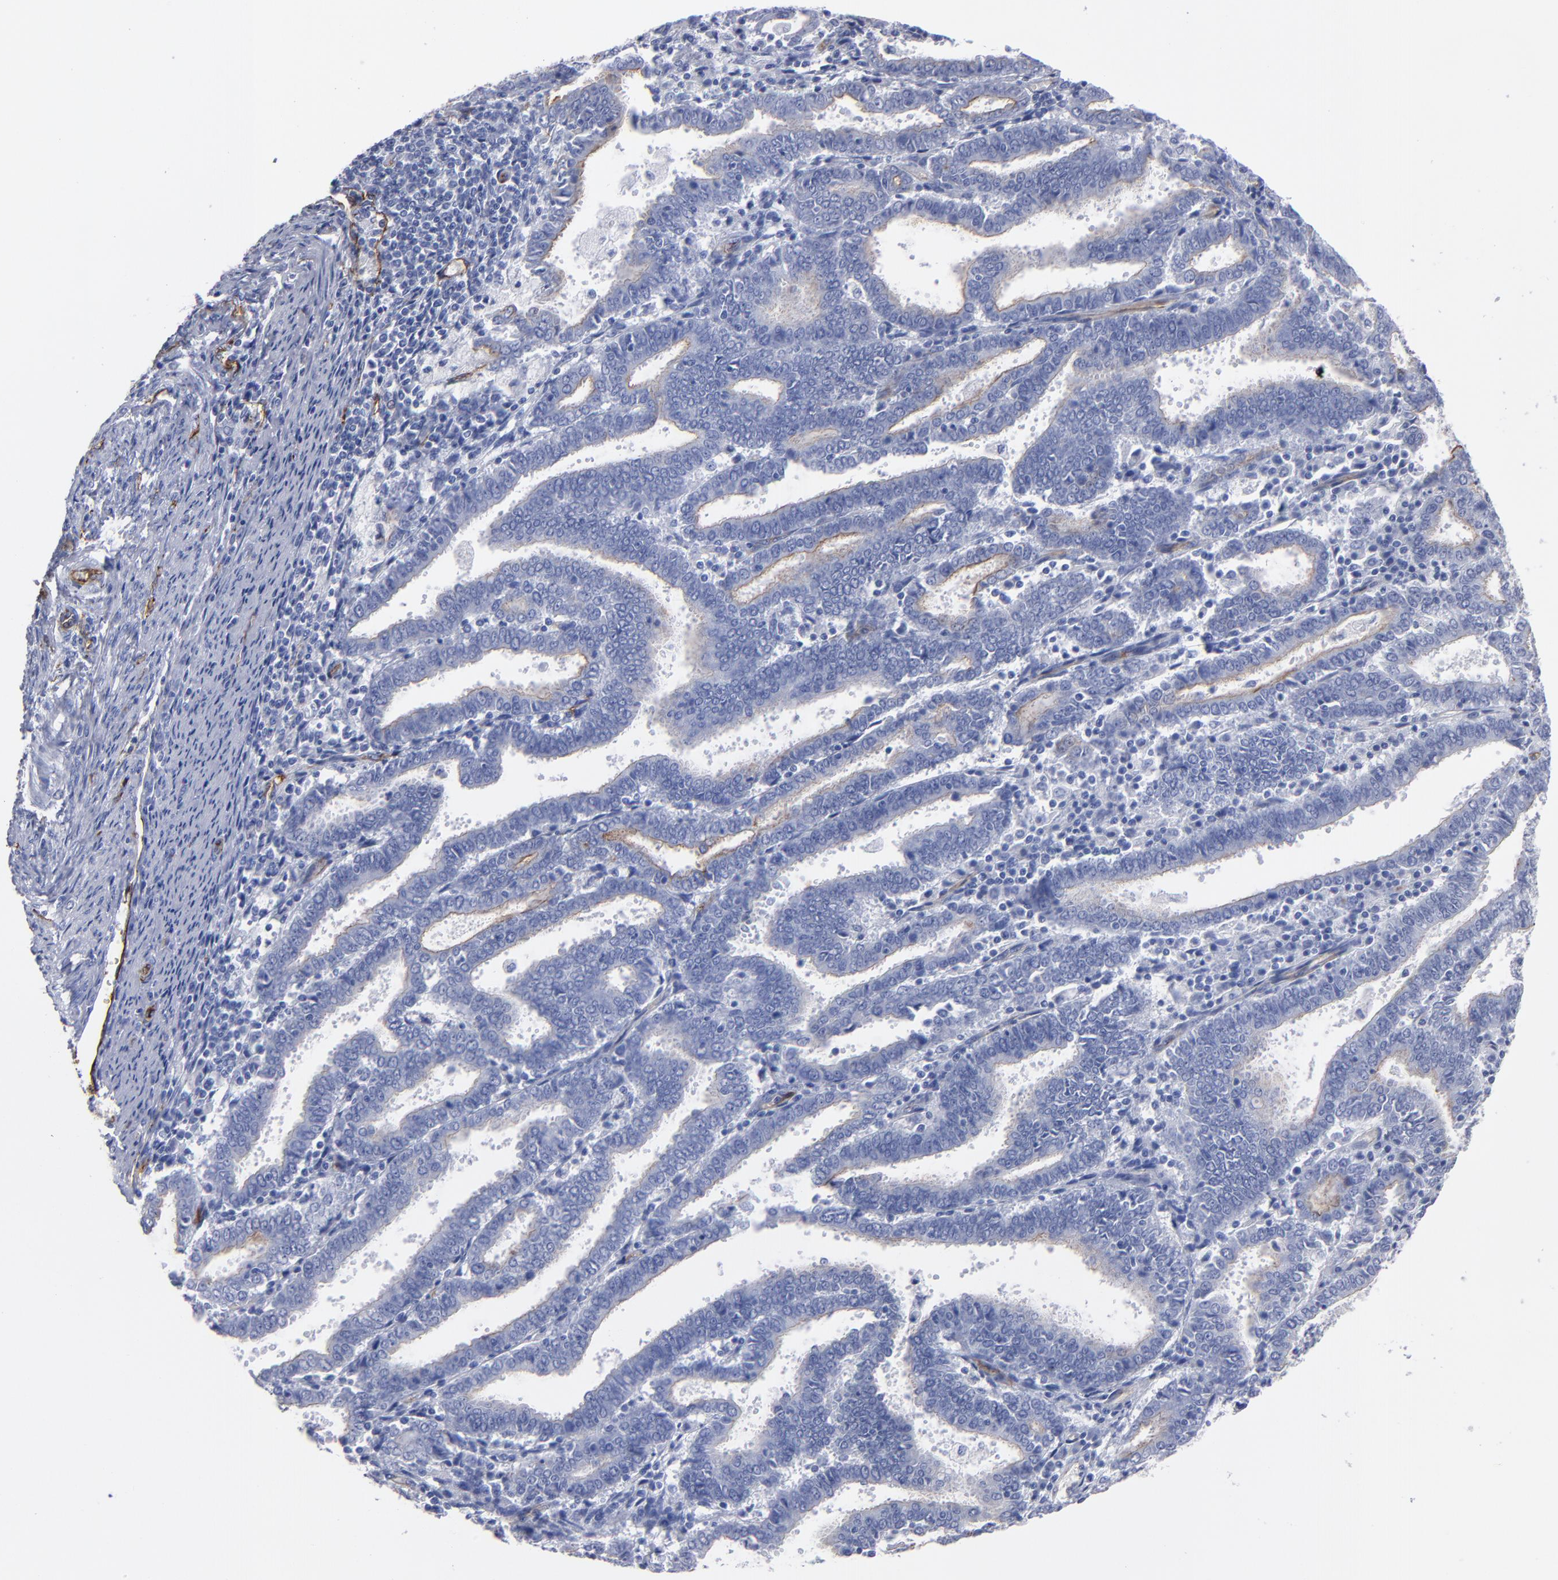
{"staining": {"intensity": "weak", "quantity": "<25%", "location": "cytoplasmic/membranous"}, "tissue": "endometrial cancer", "cell_type": "Tumor cells", "image_type": "cancer", "snomed": [{"axis": "morphology", "description": "Adenocarcinoma, NOS"}, {"axis": "topography", "description": "Uterus"}], "caption": "Endometrial cancer (adenocarcinoma) stained for a protein using IHC reveals no positivity tumor cells.", "gene": "TM4SF1", "patient": {"sex": "female", "age": 83}}